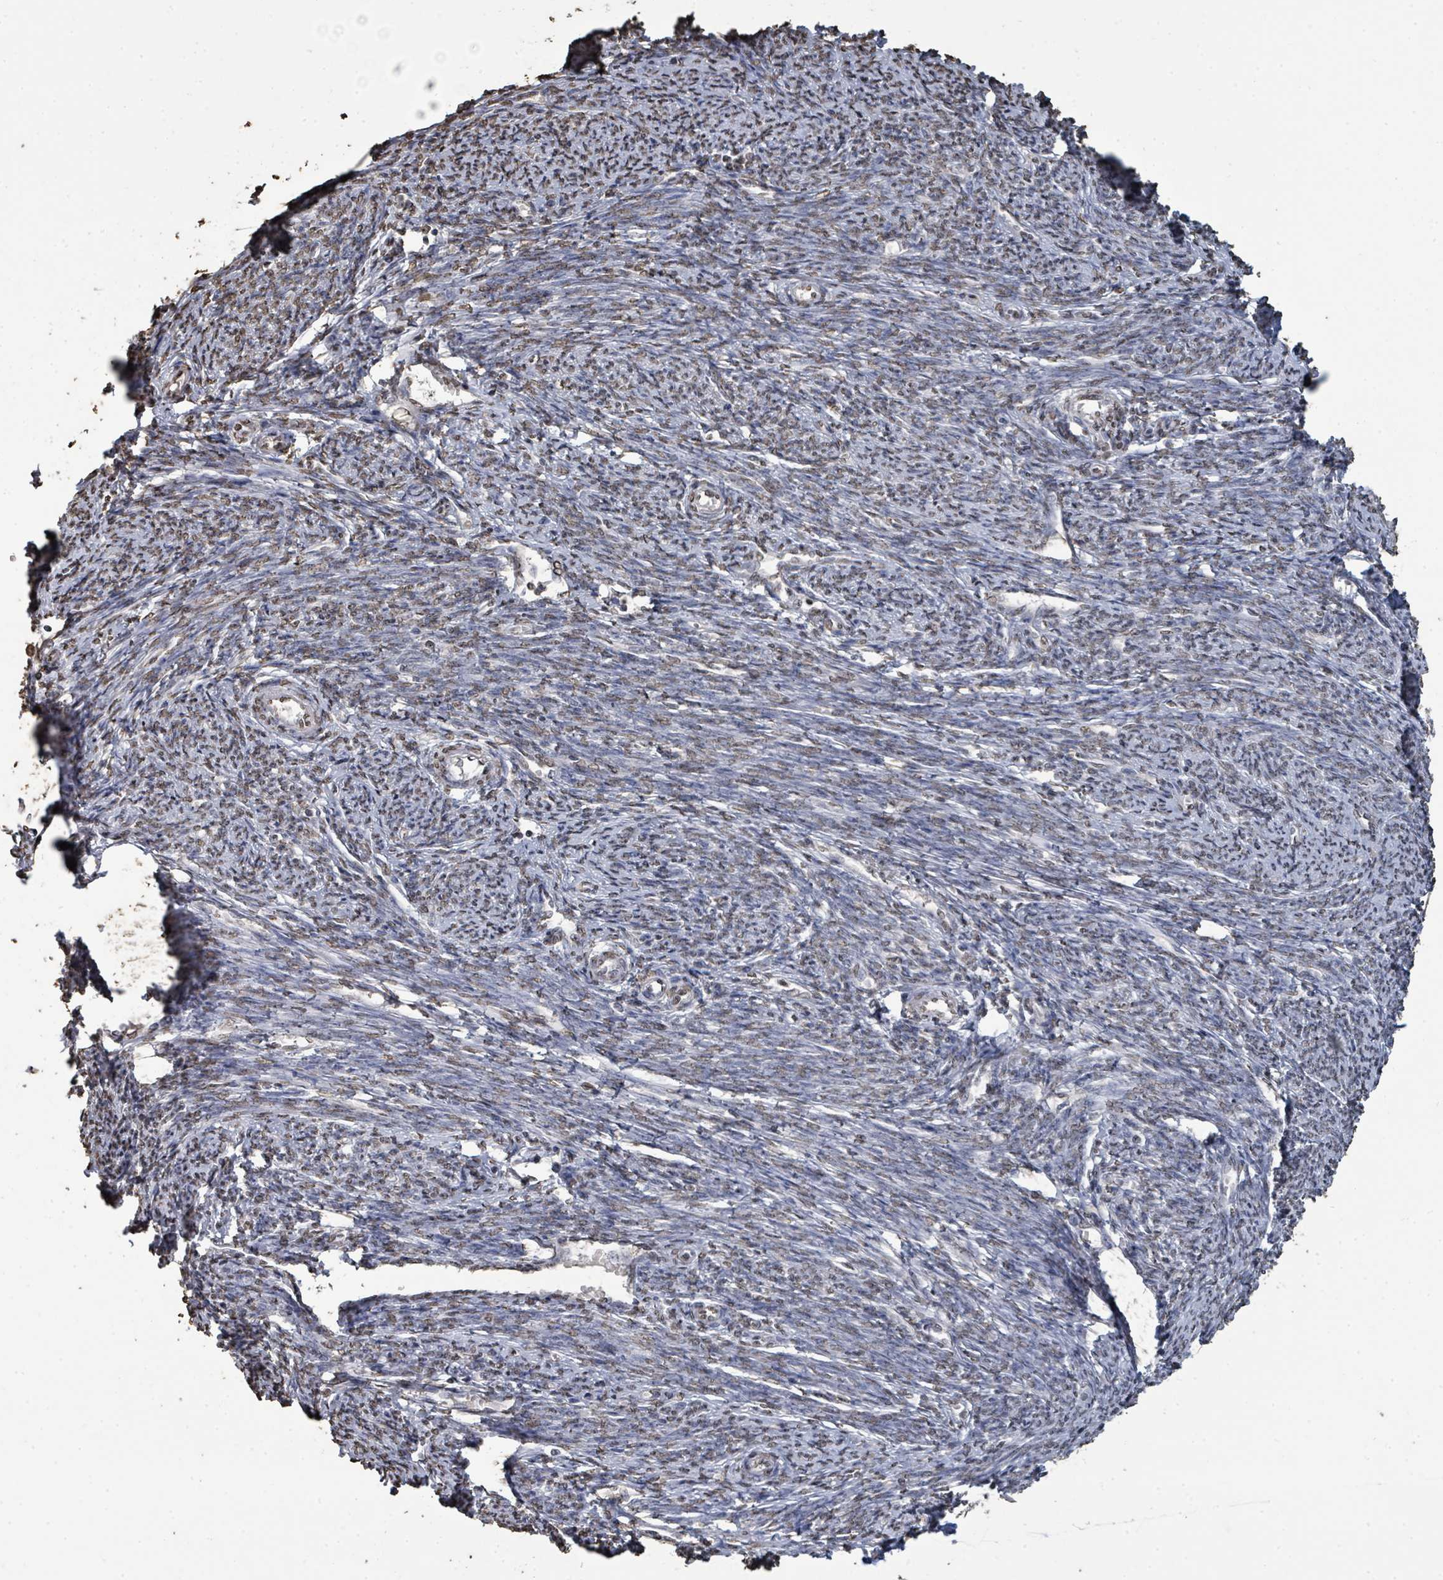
{"staining": {"intensity": "moderate", "quantity": "25%-75%", "location": "nuclear"}, "tissue": "smooth muscle", "cell_type": "Smooth muscle cells", "image_type": "normal", "snomed": [{"axis": "morphology", "description": "Normal tissue, NOS"}, {"axis": "topography", "description": "Smooth muscle"}, {"axis": "topography", "description": "Uterus"}], "caption": "DAB (3,3'-diaminobenzidine) immunohistochemical staining of normal smooth muscle shows moderate nuclear protein expression in approximately 25%-75% of smooth muscle cells.", "gene": "MRPS12", "patient": {"sex": "female", "age": 59}}